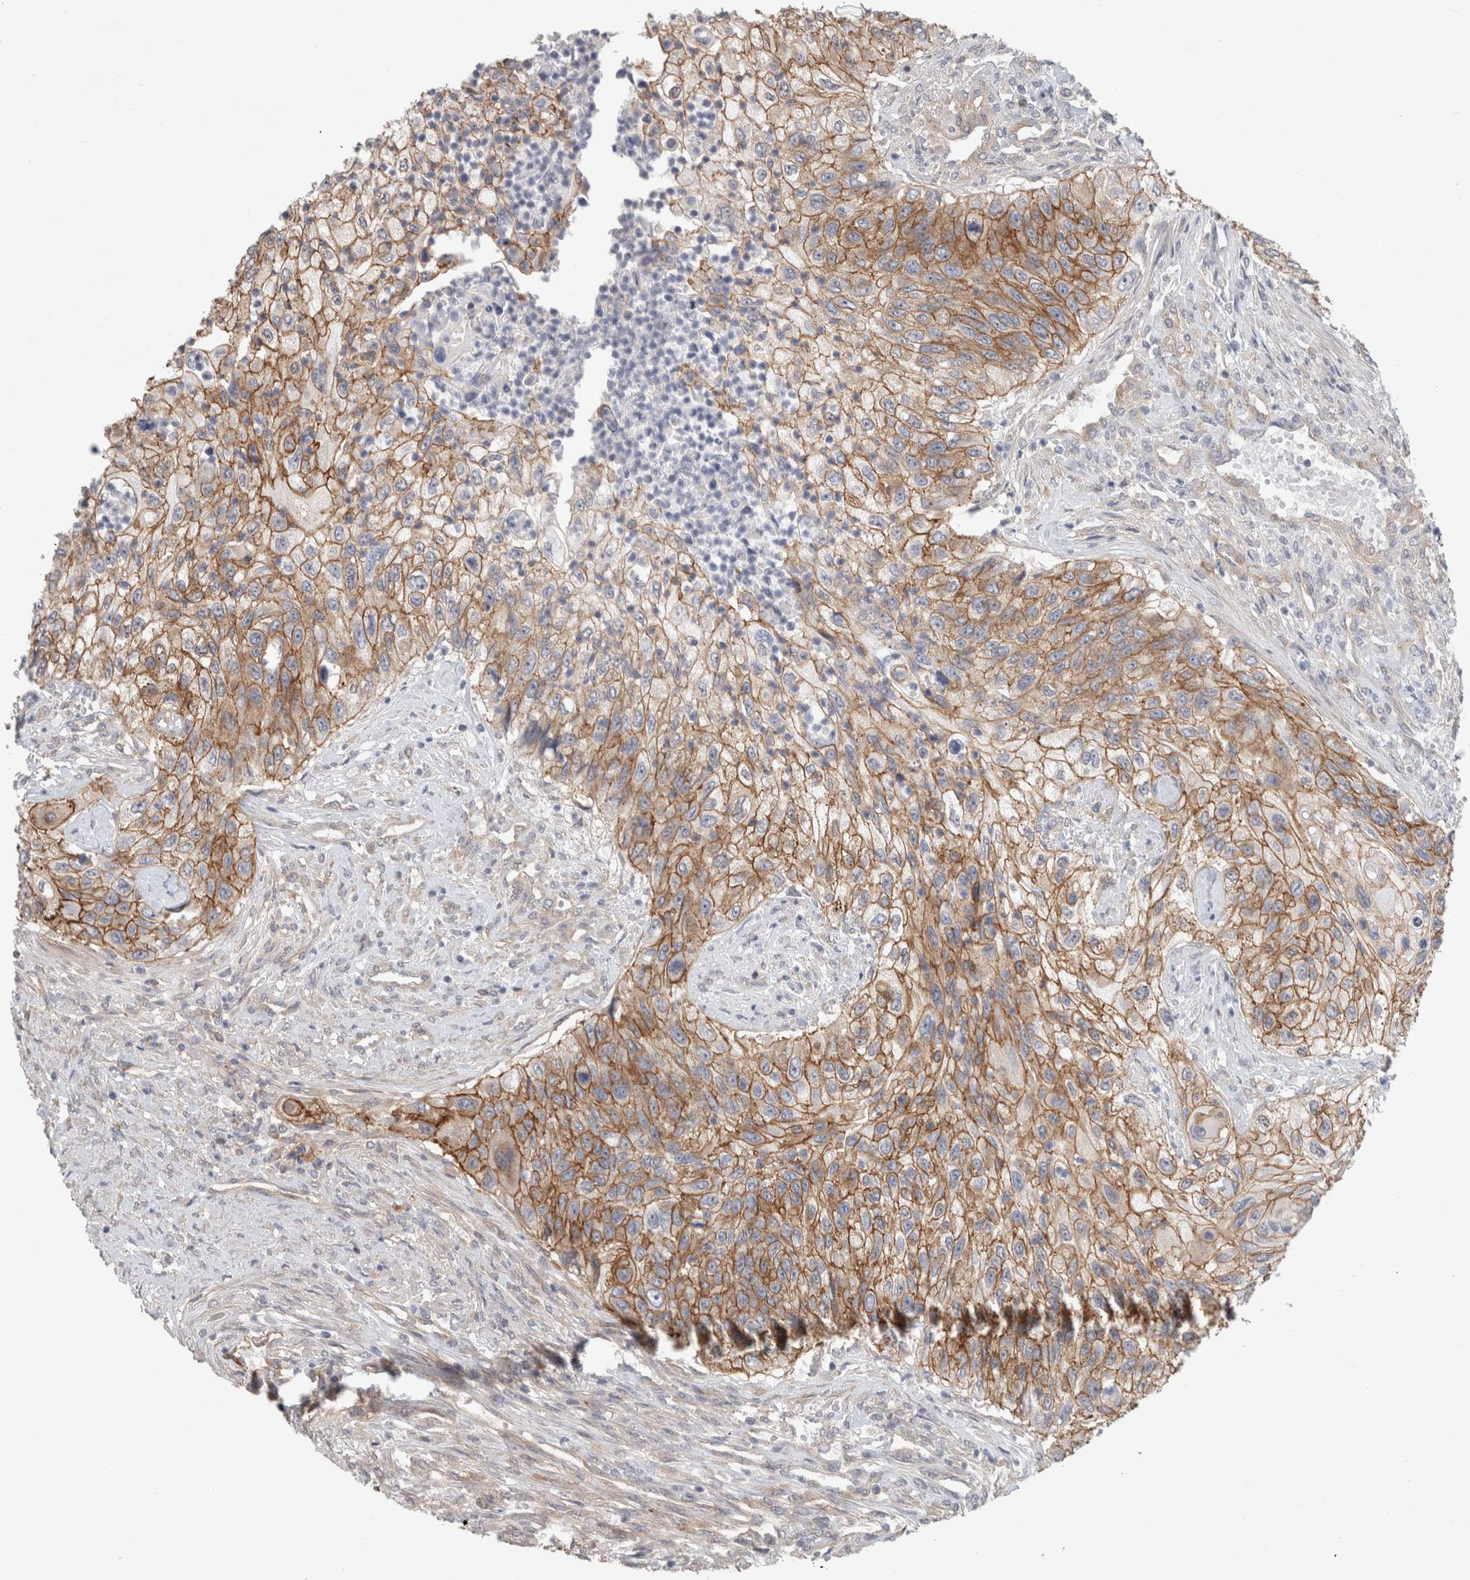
{"staining": {"intensity": "moderate", "quantity": ">75%", "location": "cytoplasmic/membranous"}, "tissue": "urothelial cancer", "cell_type": "Tumor cells", "image_type": "cancer", "snomed": [{"axis": "morphology", "description": "Urothelial carcinoma, High grade"}, {"axis": "topography", "description": "Urinary bladder"}], "caption": "Urothelial carcinoma (high-grade) stained with a brown dye demonstrates moderate cytoplasmic/membranous positive positivity in about >75% of tumor cells.", "gene": "RASAL2", "patient": {"sex": "female", "age": 60}}